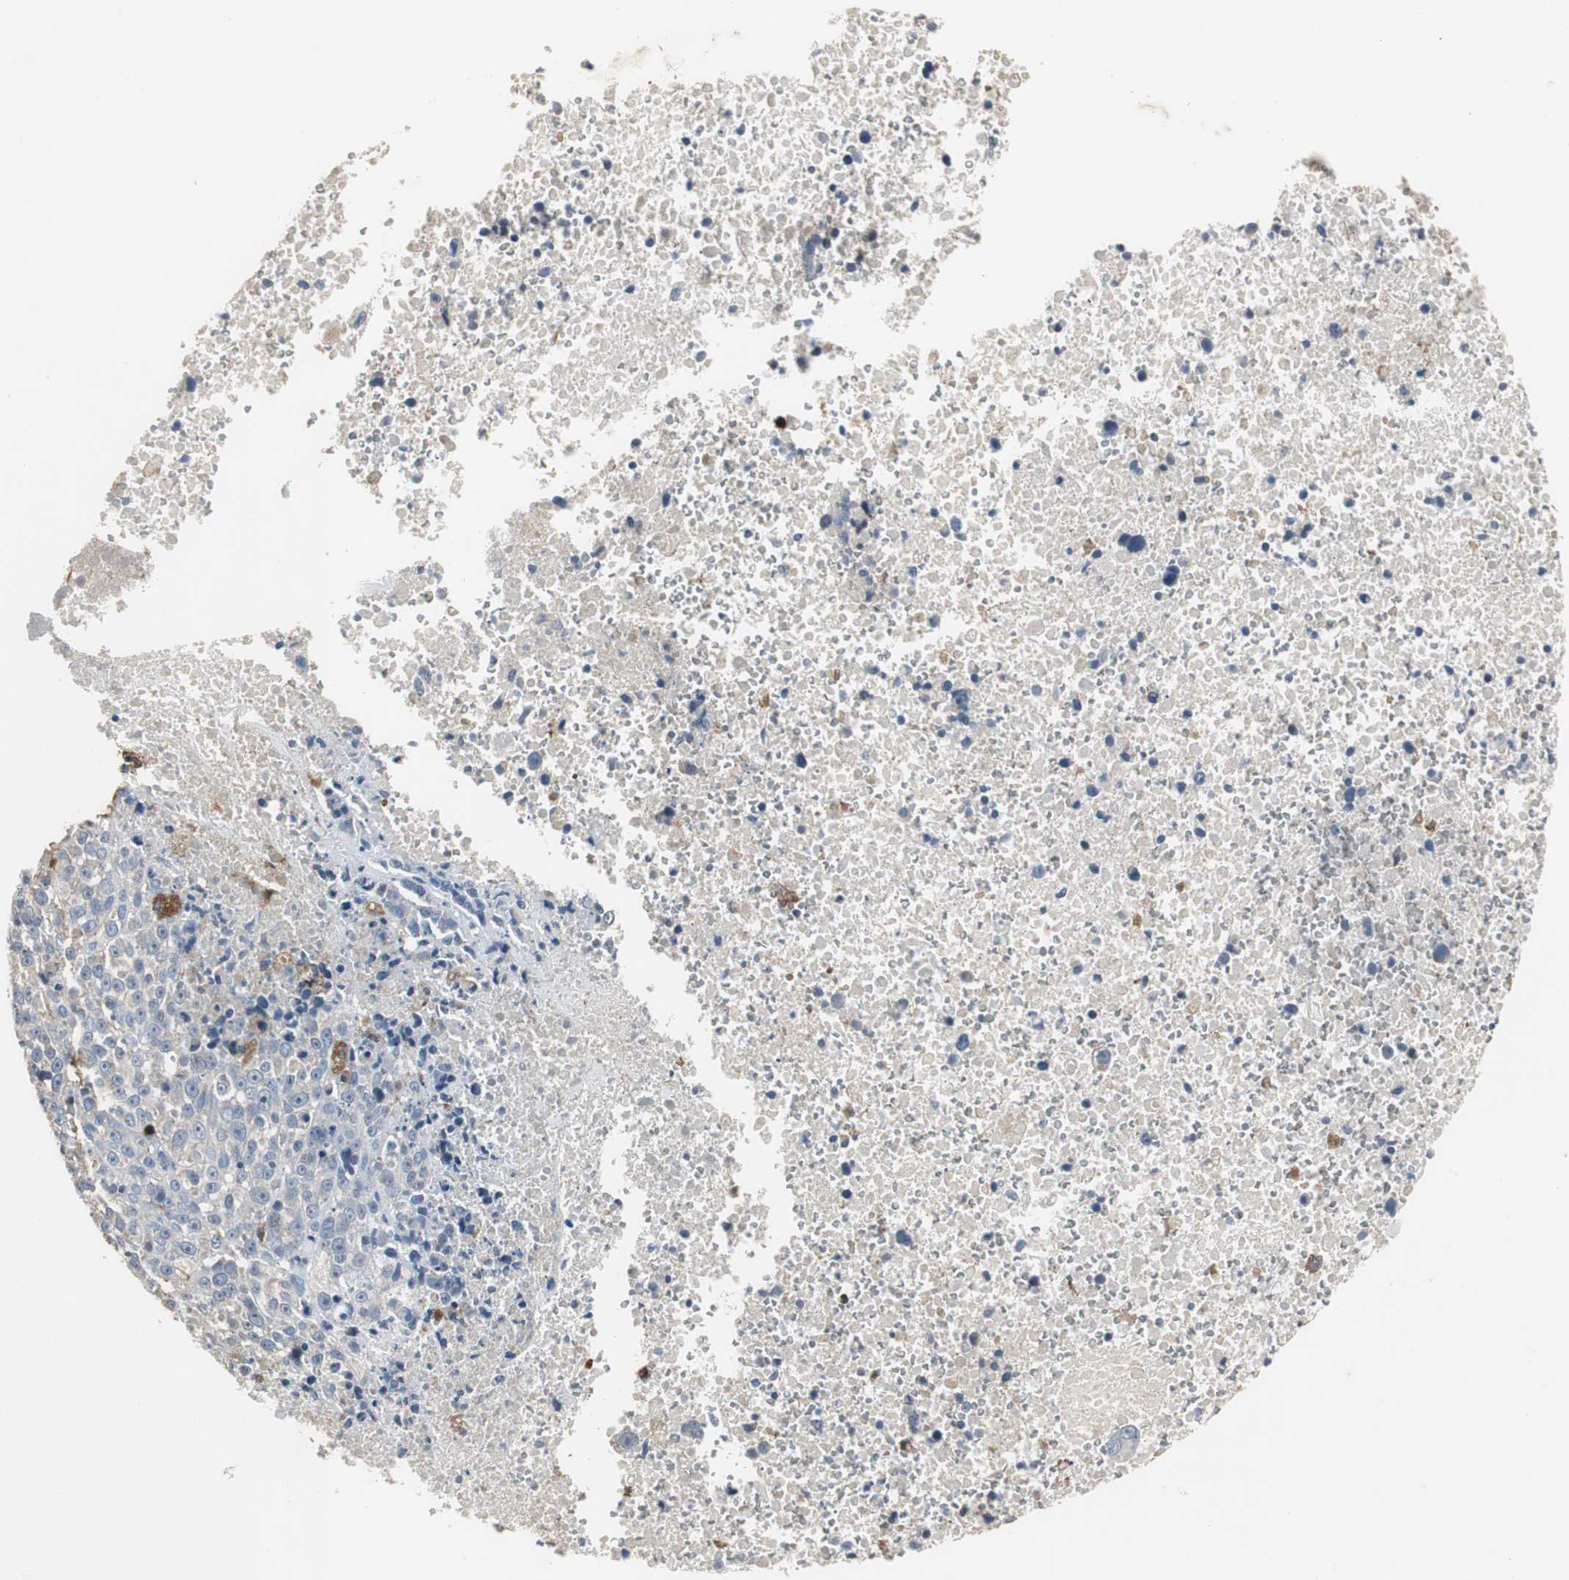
{"staining": {"intensity": "negative", "quantity": "none", "location": "none"}, "tissue": "melanoma", "cell_type": "Tumor cells", "image_type": "cancer", "snomed": [{"axis": "morphology", "description": "Malignant melanoma, Metastatic site"}, {"axis": "topography", "description": "Cerebral cortex"}], "caption": "Micrograph shows no significant protein positivity in tumor cells of melanoma.", "gene": "NCF2", "patient": {"sex": "female", "age": 52}}